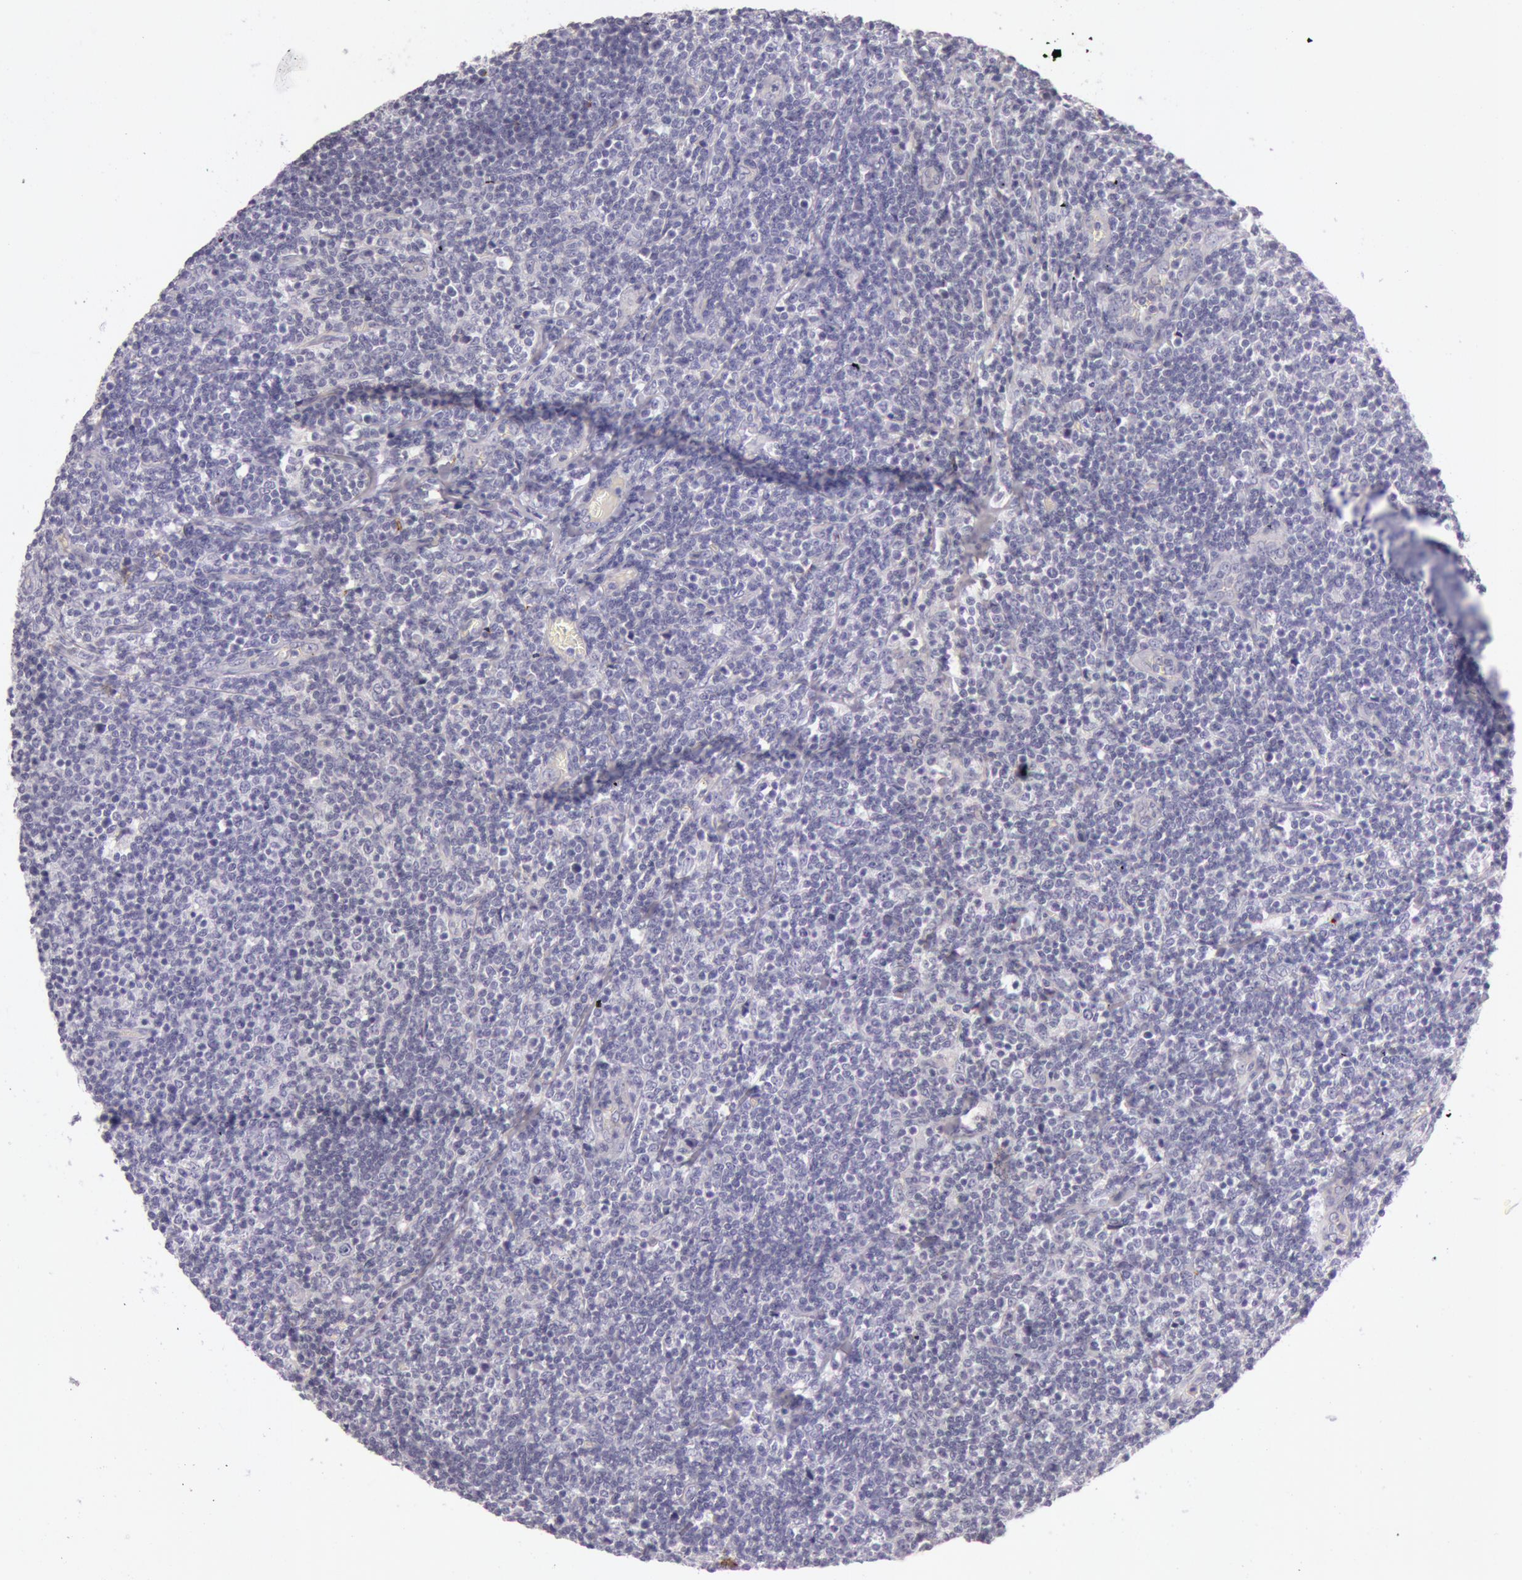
{"staining": {"intensity": "negative", "quantity": "none", "location": "none"}, "tissue": "lymphoma", "cell_type": "Tumor cells", "image_type": "cancer", "snomed": [{"axis": "morphology", "description": "Malignant lymphoma, non-Hodgkin's type, Low grade"}, {"axis": "topography", "description": "Lymph node"}], "caption": "This is an immunohistochemistry (IHC) image of human lymphoma. There is no expression in tumor cells.", "gene": "C4BPA", "patient": {"sex": "male", "age": 74}}